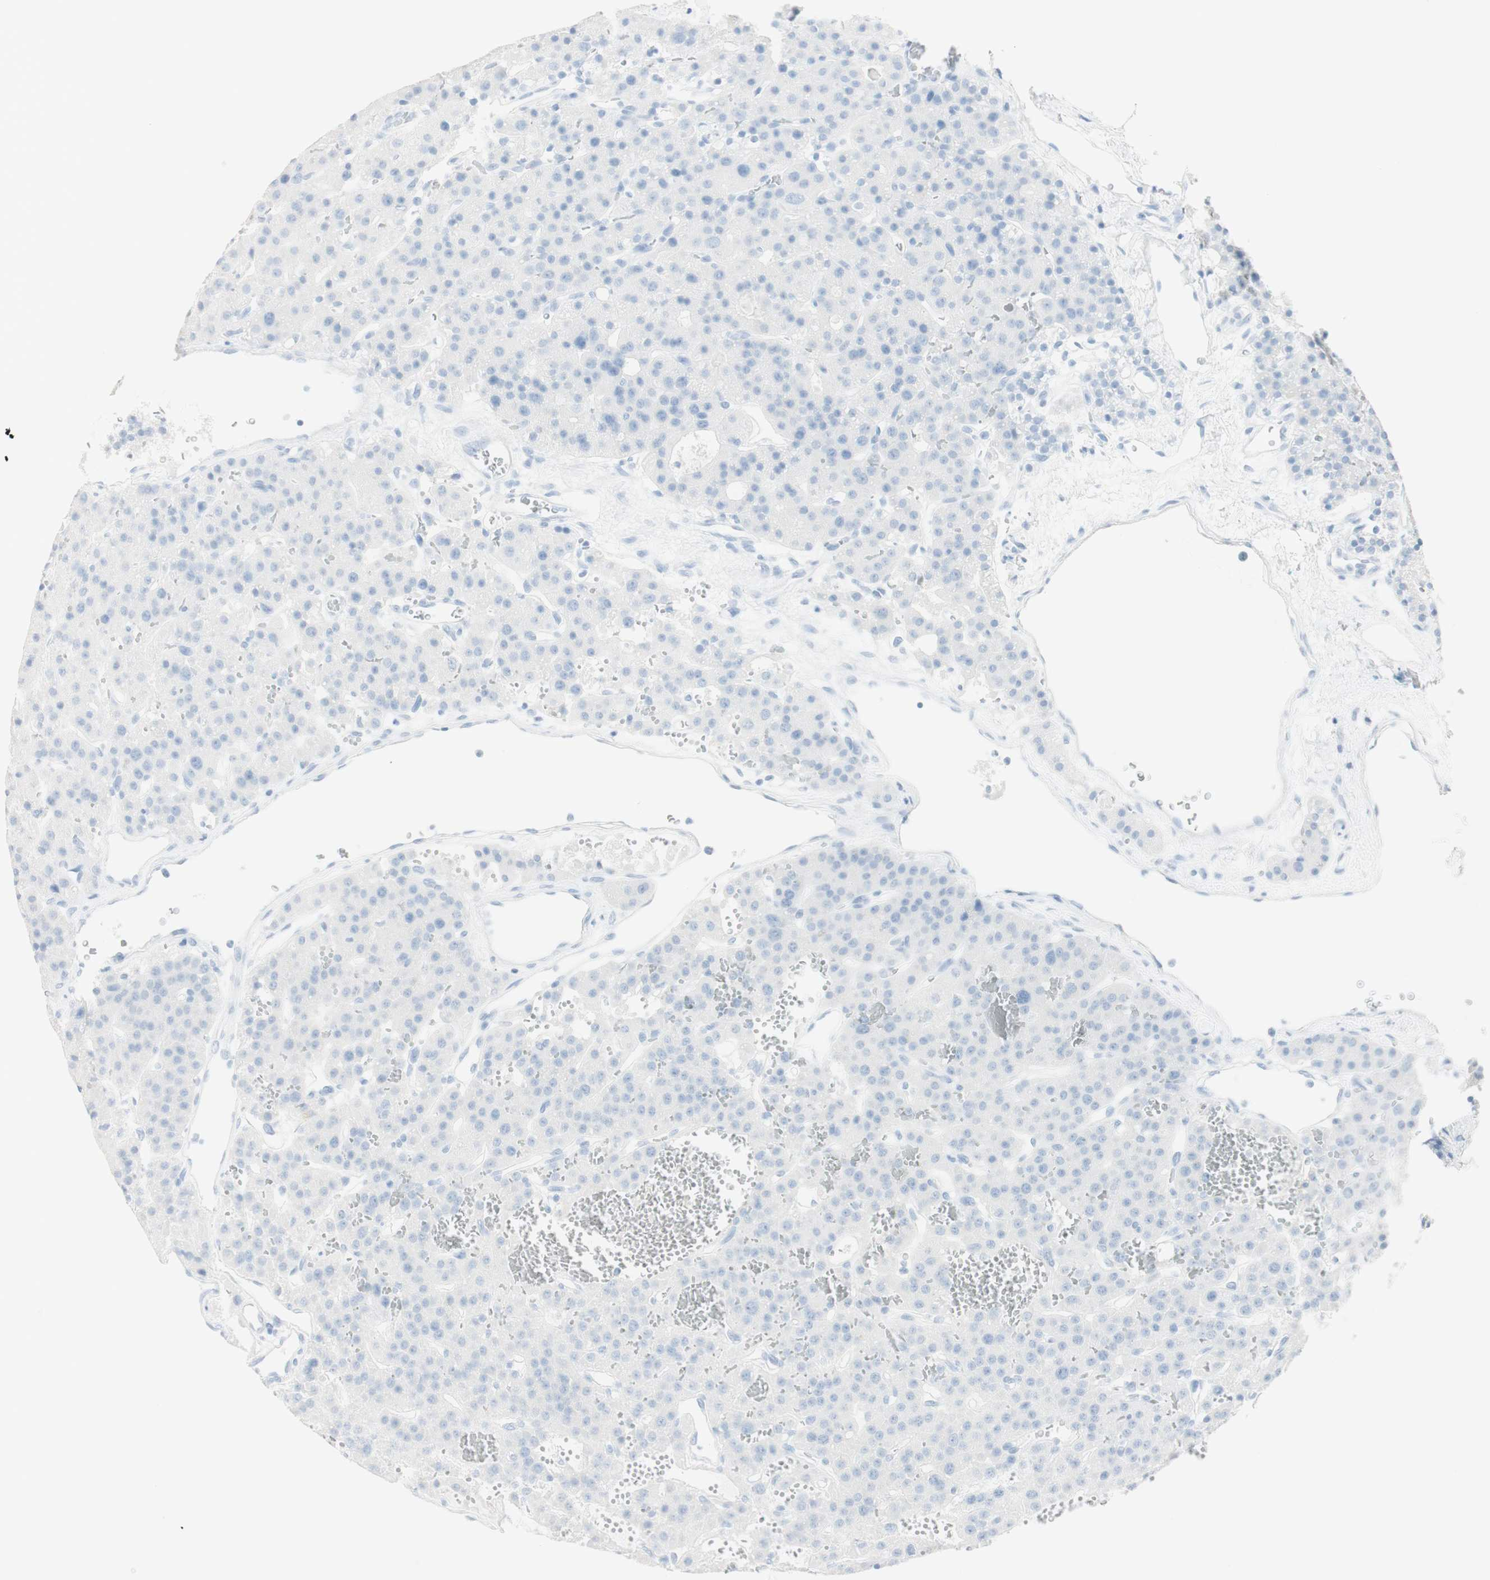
{"staining": {"intensity": "negative", "quantity": "none", "location": "none"}, "tissue": "parathyroid gland", "cell_type": "Glandular cells", "image_type": "normal", "snomed": [{"axis": "morphology", "description": "Normal tissue, NOS"}, {"axis": "morphology", "description": "Adenoma, NOS"}, {"axis": "topography", "description": "Parathyroid gland"}], "caption": "IHC of normal human parathyroid gland reveals no staining in glandular cells.", "gene": "NAPSA", "patient": {"sex": "female", "age": 81}}